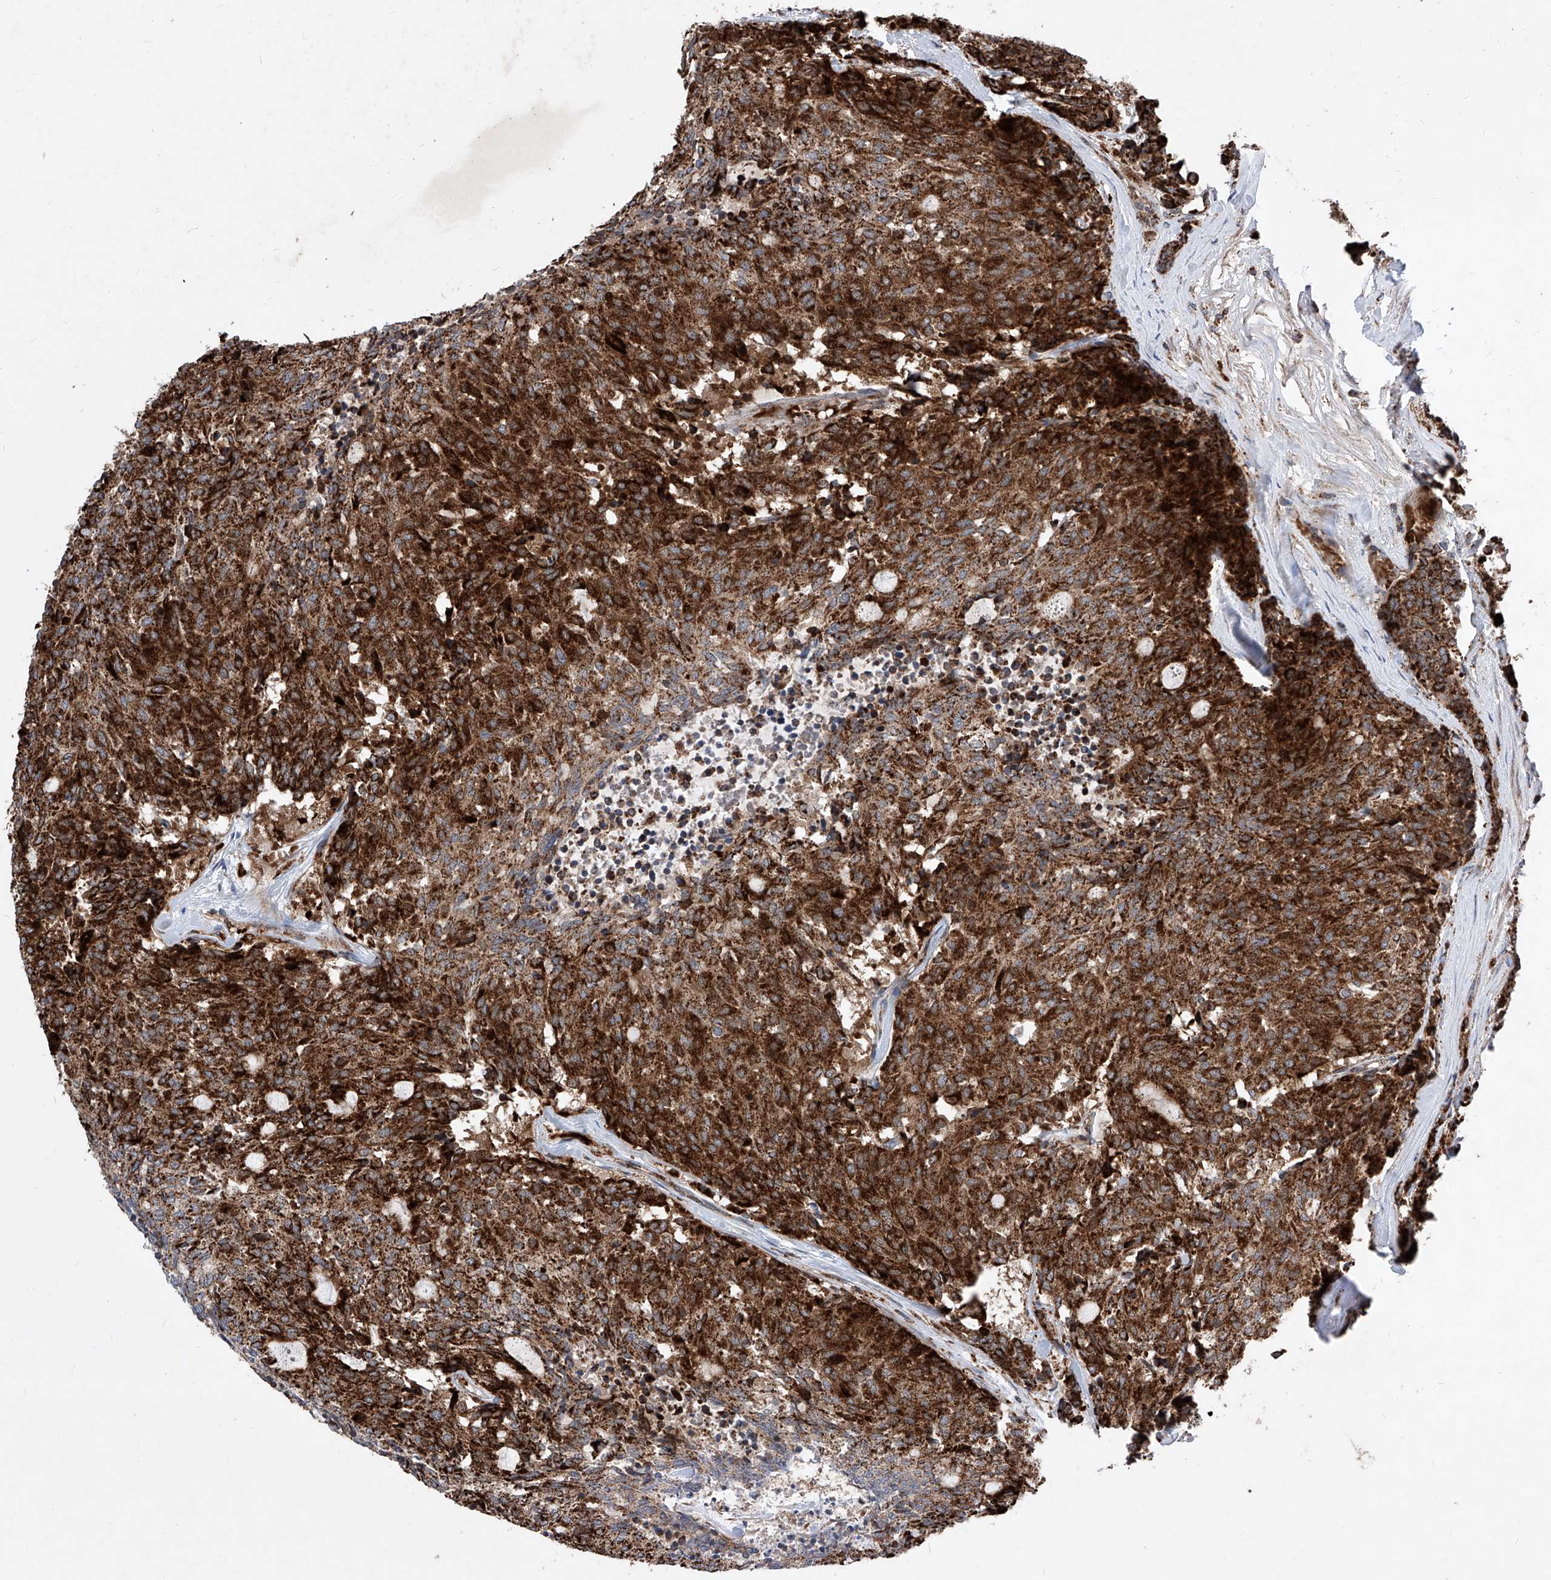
{"staining": {"intensity": "strong", "quantity": ">75%", "location": "cytoplasmic/membranous"}, "tissue": "carcinoid", "cell_type": "Tumor cells", "image_type": "cancer", "snomed": [{"axis": "morphology", "description": "Carcinoid, malignant, NOS"}, {"axis": "topography", "description": "Pancreas"}], "caption": "Tumor cells display high levels of strong cytoplasmic/membranous positivity in about >75% of cells in human carcinoid (malignant).", "gene": "SEMA6A", "patient": {"sex": "female", "age": 54}}